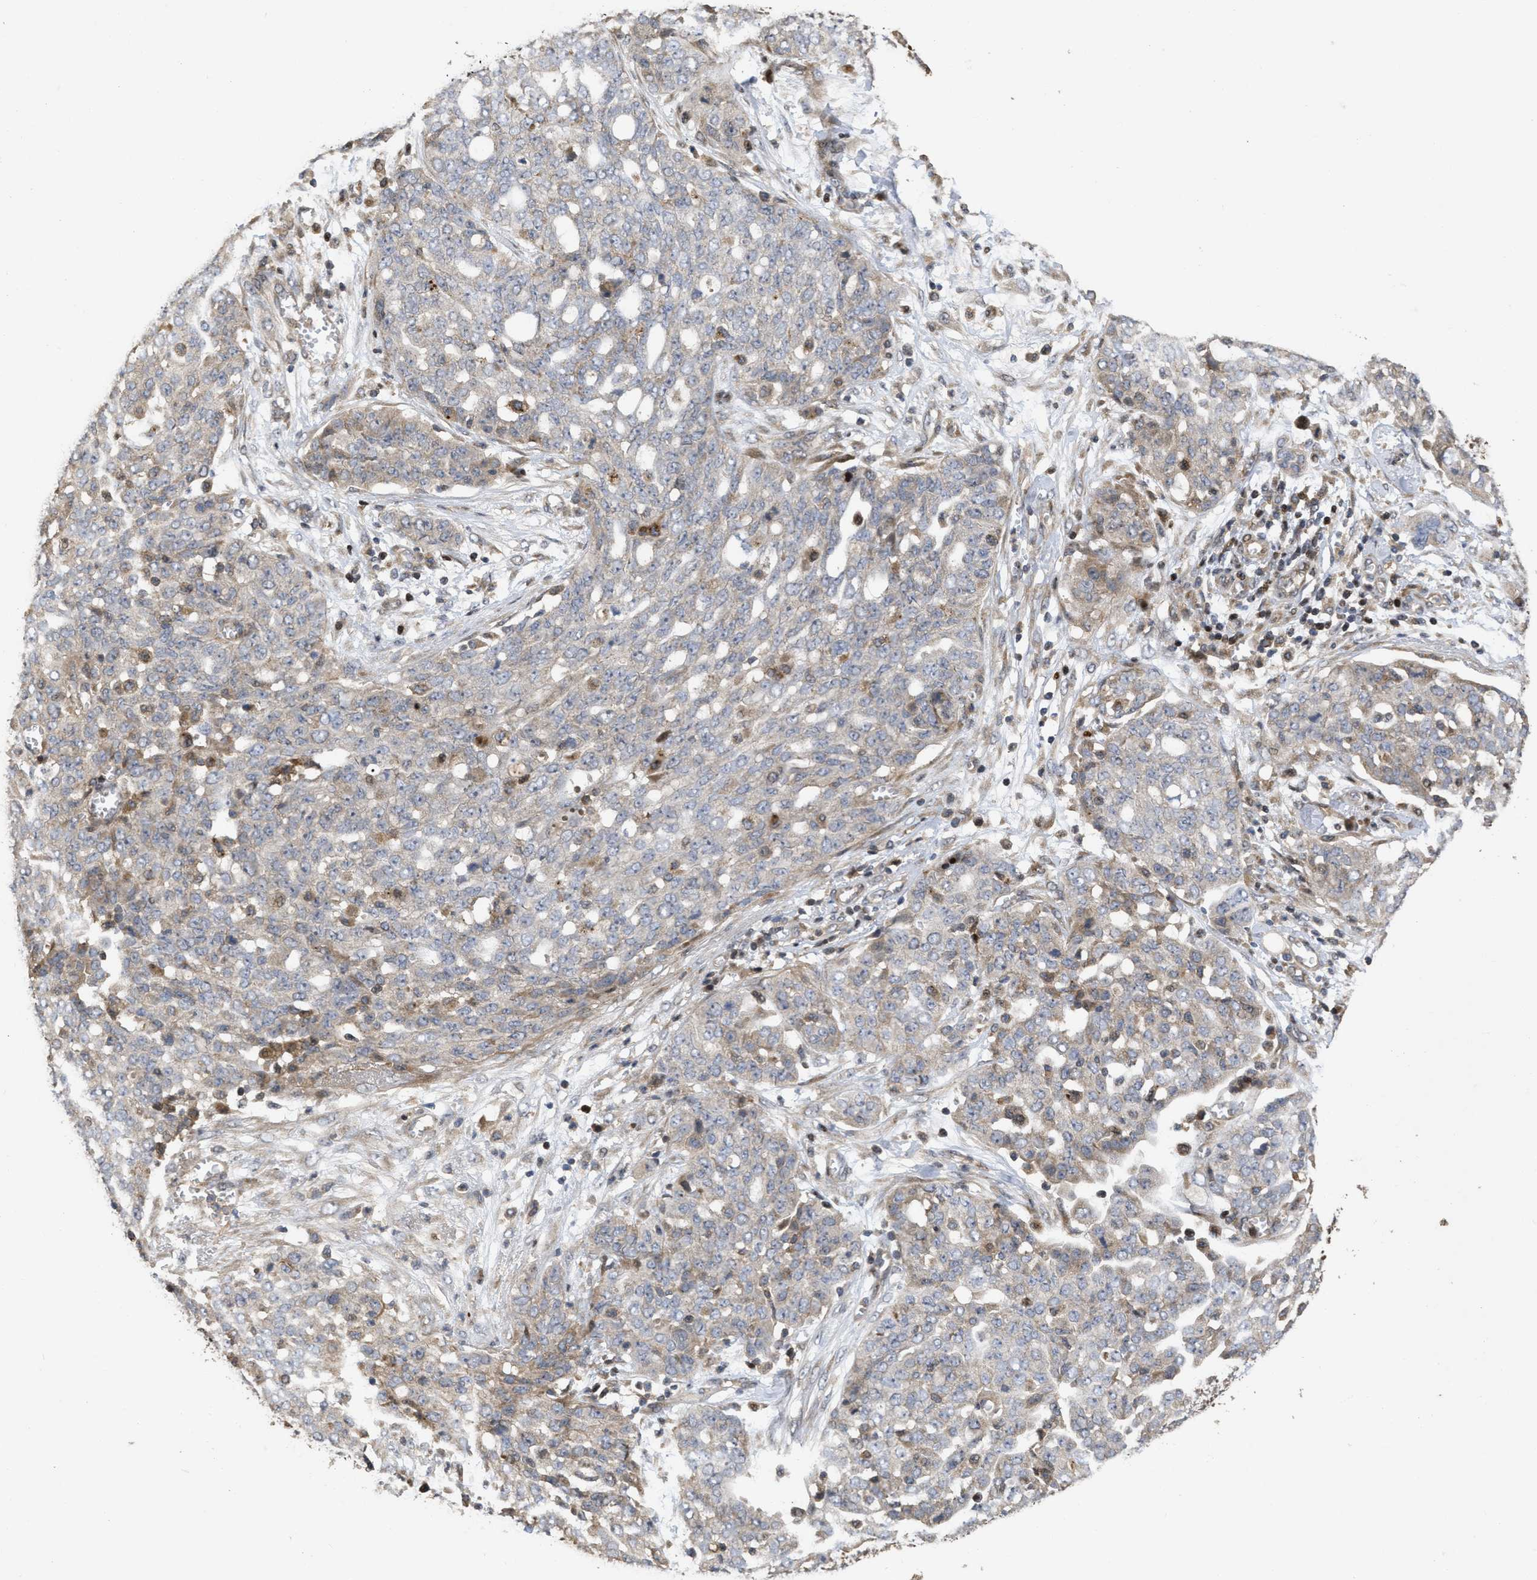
{"staining": {"intensity": "weak", "quantity": "<25%", "location": "cytoplasmic/membranous"}, "tissue": "ovarian cancer", "cell_type": "Tumor cells", "image_type": "cancer", "snomed": [{"axis": "morphology", "description": "Cystadenocarcinoma, serous, NOS"}, {"axis": "topography", "description": "Soft tissue"}, {"axis": "topography", "description": "Ovary"}], "caption": "A histopathology image of human ovarian cancer (serous cystadenocarcinoma) is negative for staining in tumor cells.", "gene": "CBR3", "patient": {"sex": "female", "age": 57}}